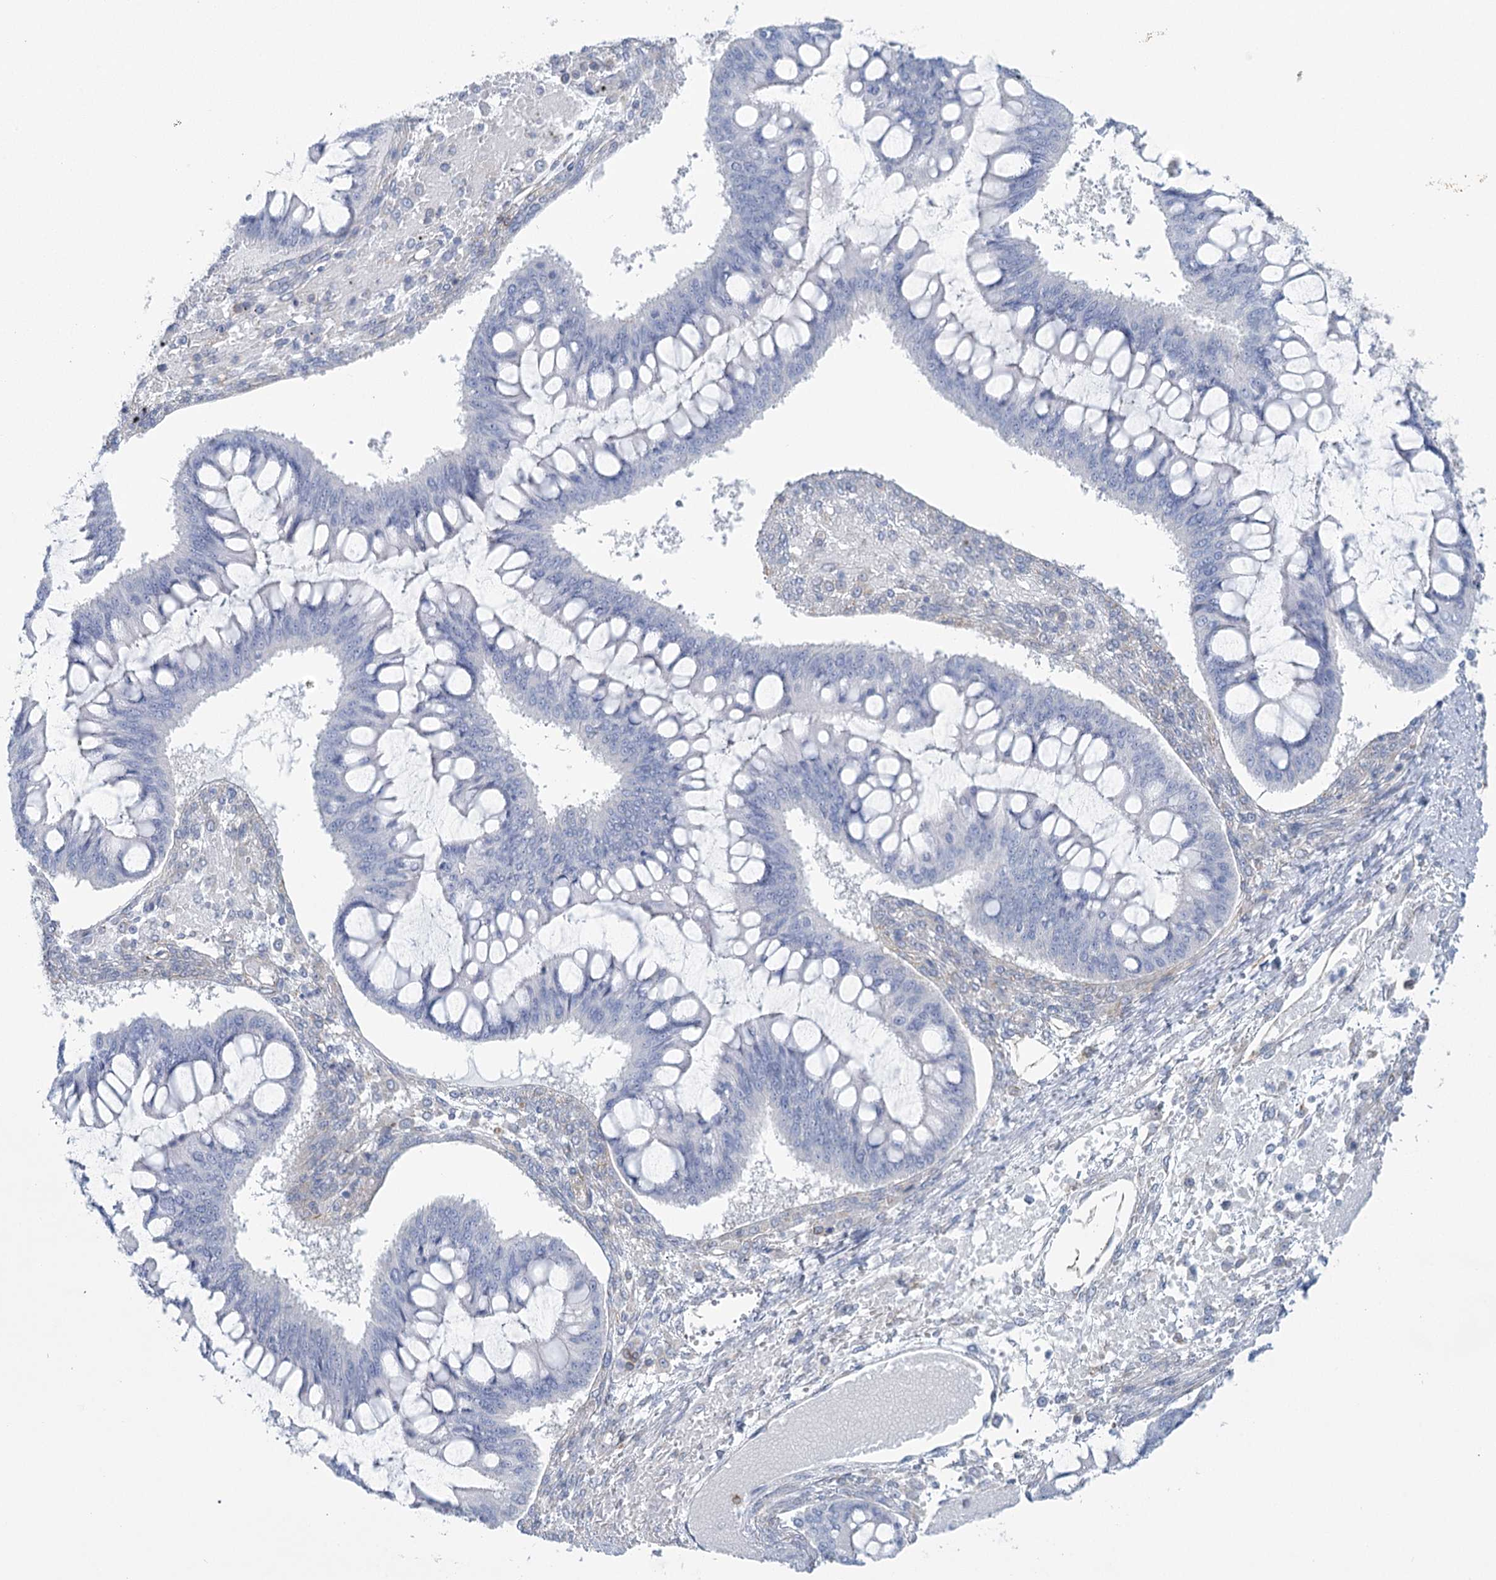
{"staining": {"intensity": "negative", "quantity": "none", "location": "none"}, "tissue": "ovarian cancer", "cell_type": "Tumor cells", "image_type": "cancer", "snomed": [{"axis": "morphology", "description": "Cystadenocarcinoma, mucinous, NOS"}, {"axis": "topography", "description": "Ovary"}], "caption": "This is an immunohistochemistry (IHC) micrograph of mucinous cystadenocarcinoma (ovarian). There is no expression in tumor cells.", "gene": "CCDC88A", "patient": {"sex": "female", "age": 73}}